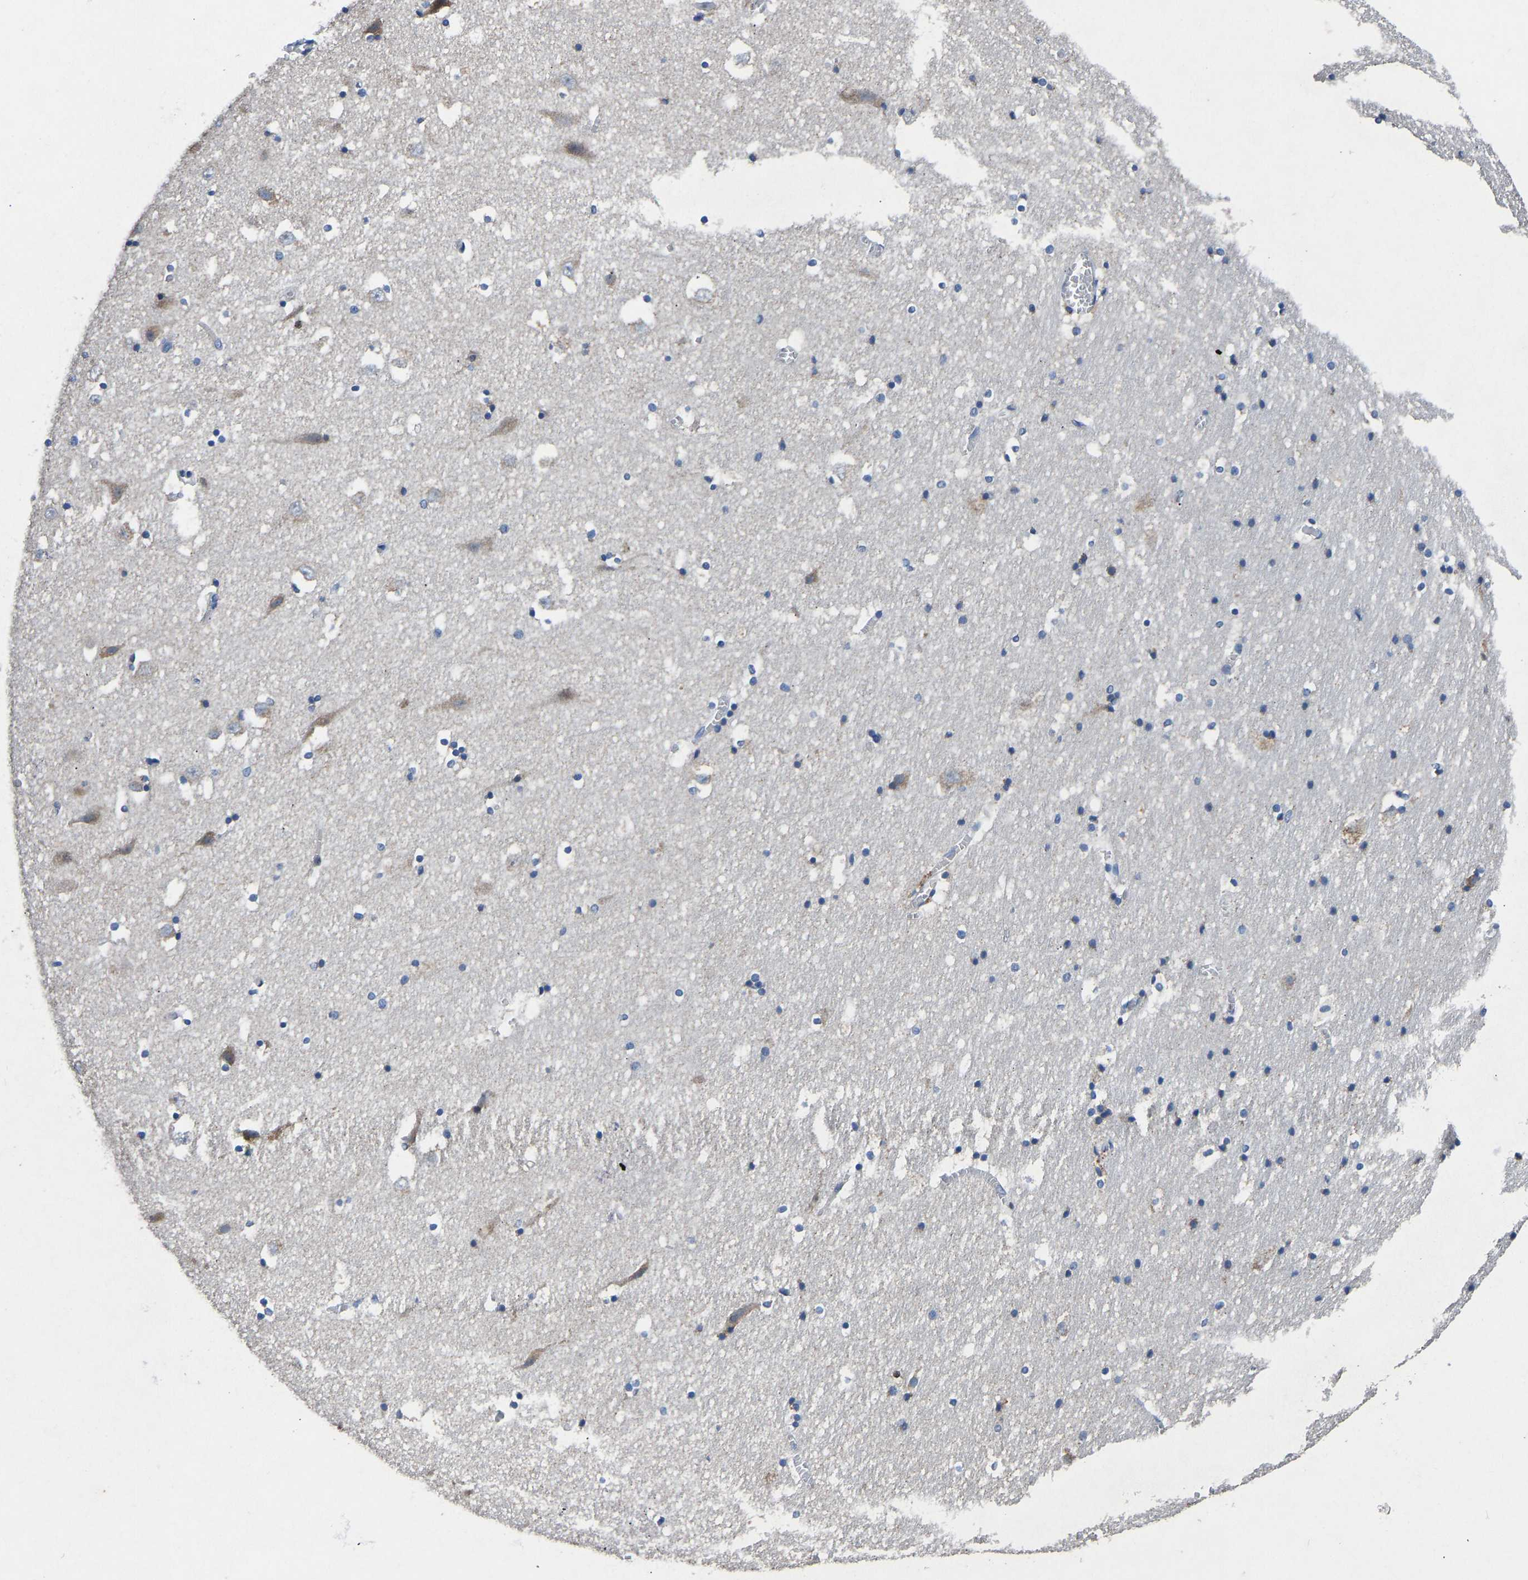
{"staining": {"intensity": "moderate", "quantity": "<25%", "location": "cytoplasmic/membranous"}, "tissue": "hippocampus", "cell_type": "Glial cells", "image_type": "normal", "snomed": [{"axis": "morphology", "description": "Normal tissue, NOS"}, {"axis": "topography", "description": "Hippocampus"}], "caption": "This micrograph reveals IHC staining of benign hippocampus, with low moderate cytoplasmic/membranous positivity in approximately <25% of glial cells.", "gene": "EGR1", "patient": {"sex": "male", "age": 45}}